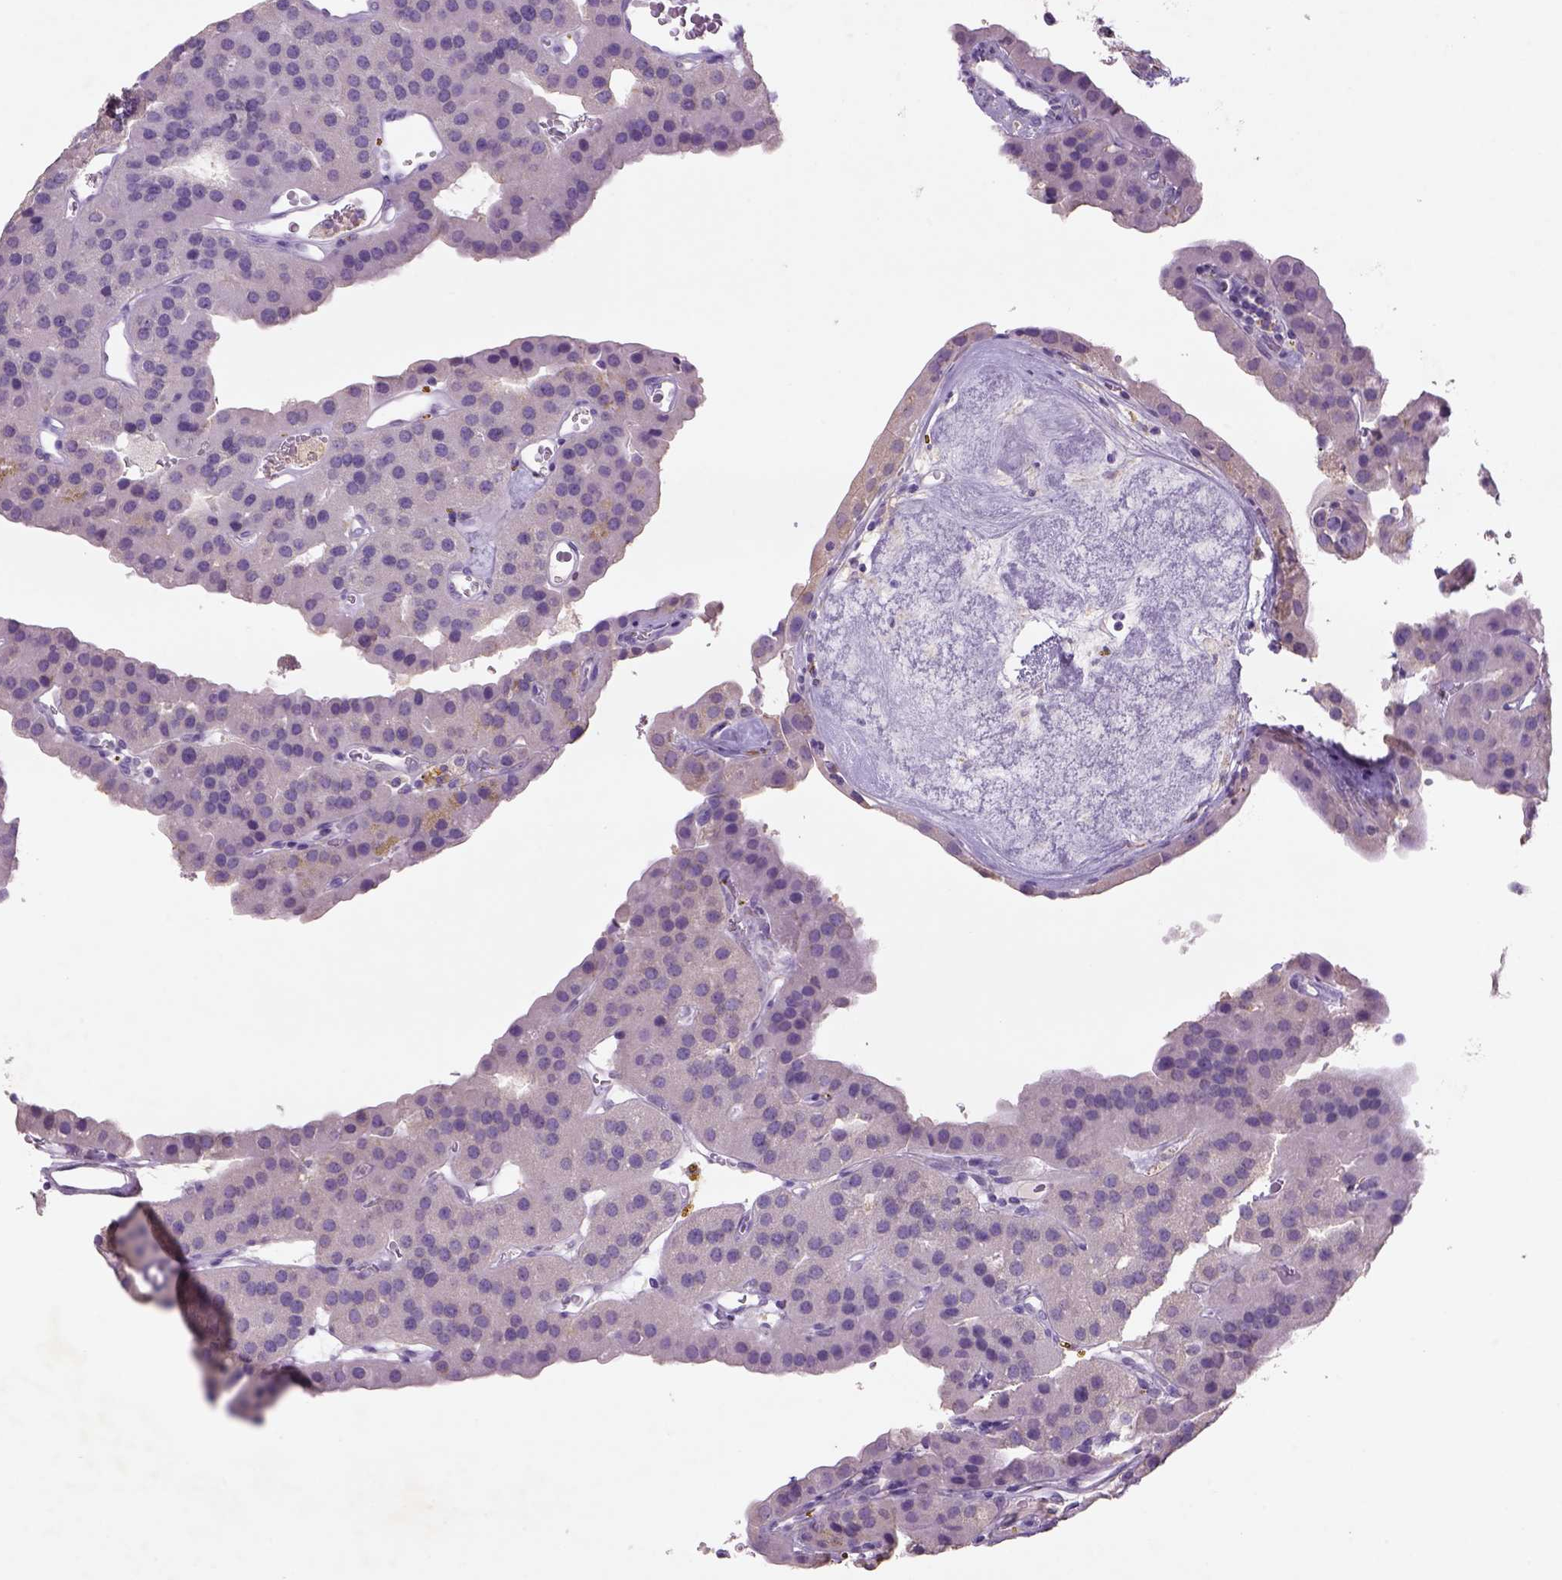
{"staining": {"intensity": "negative", "quantity": "none", "location": "none"}, "tissue": "parathyroid gland", "cell_type": "Glandular cells", "image_type": "normal", "snomed": [{"axis": "morphology", "description": "Normal tissue, NOS"}, {"axis": "morphology", "description": "Adenoma, NOS"}, {"axis": "topography", "description": "Parathyroid gland"}], "caption": "Glandular cells are negative for brown protein staining in normal parathyroid gland. (Brightfield microscopy of DAB immunohistochemistry at high magnification).", "gene": "NAALAD2", "patient": {"sex": "female", "age": 86}}